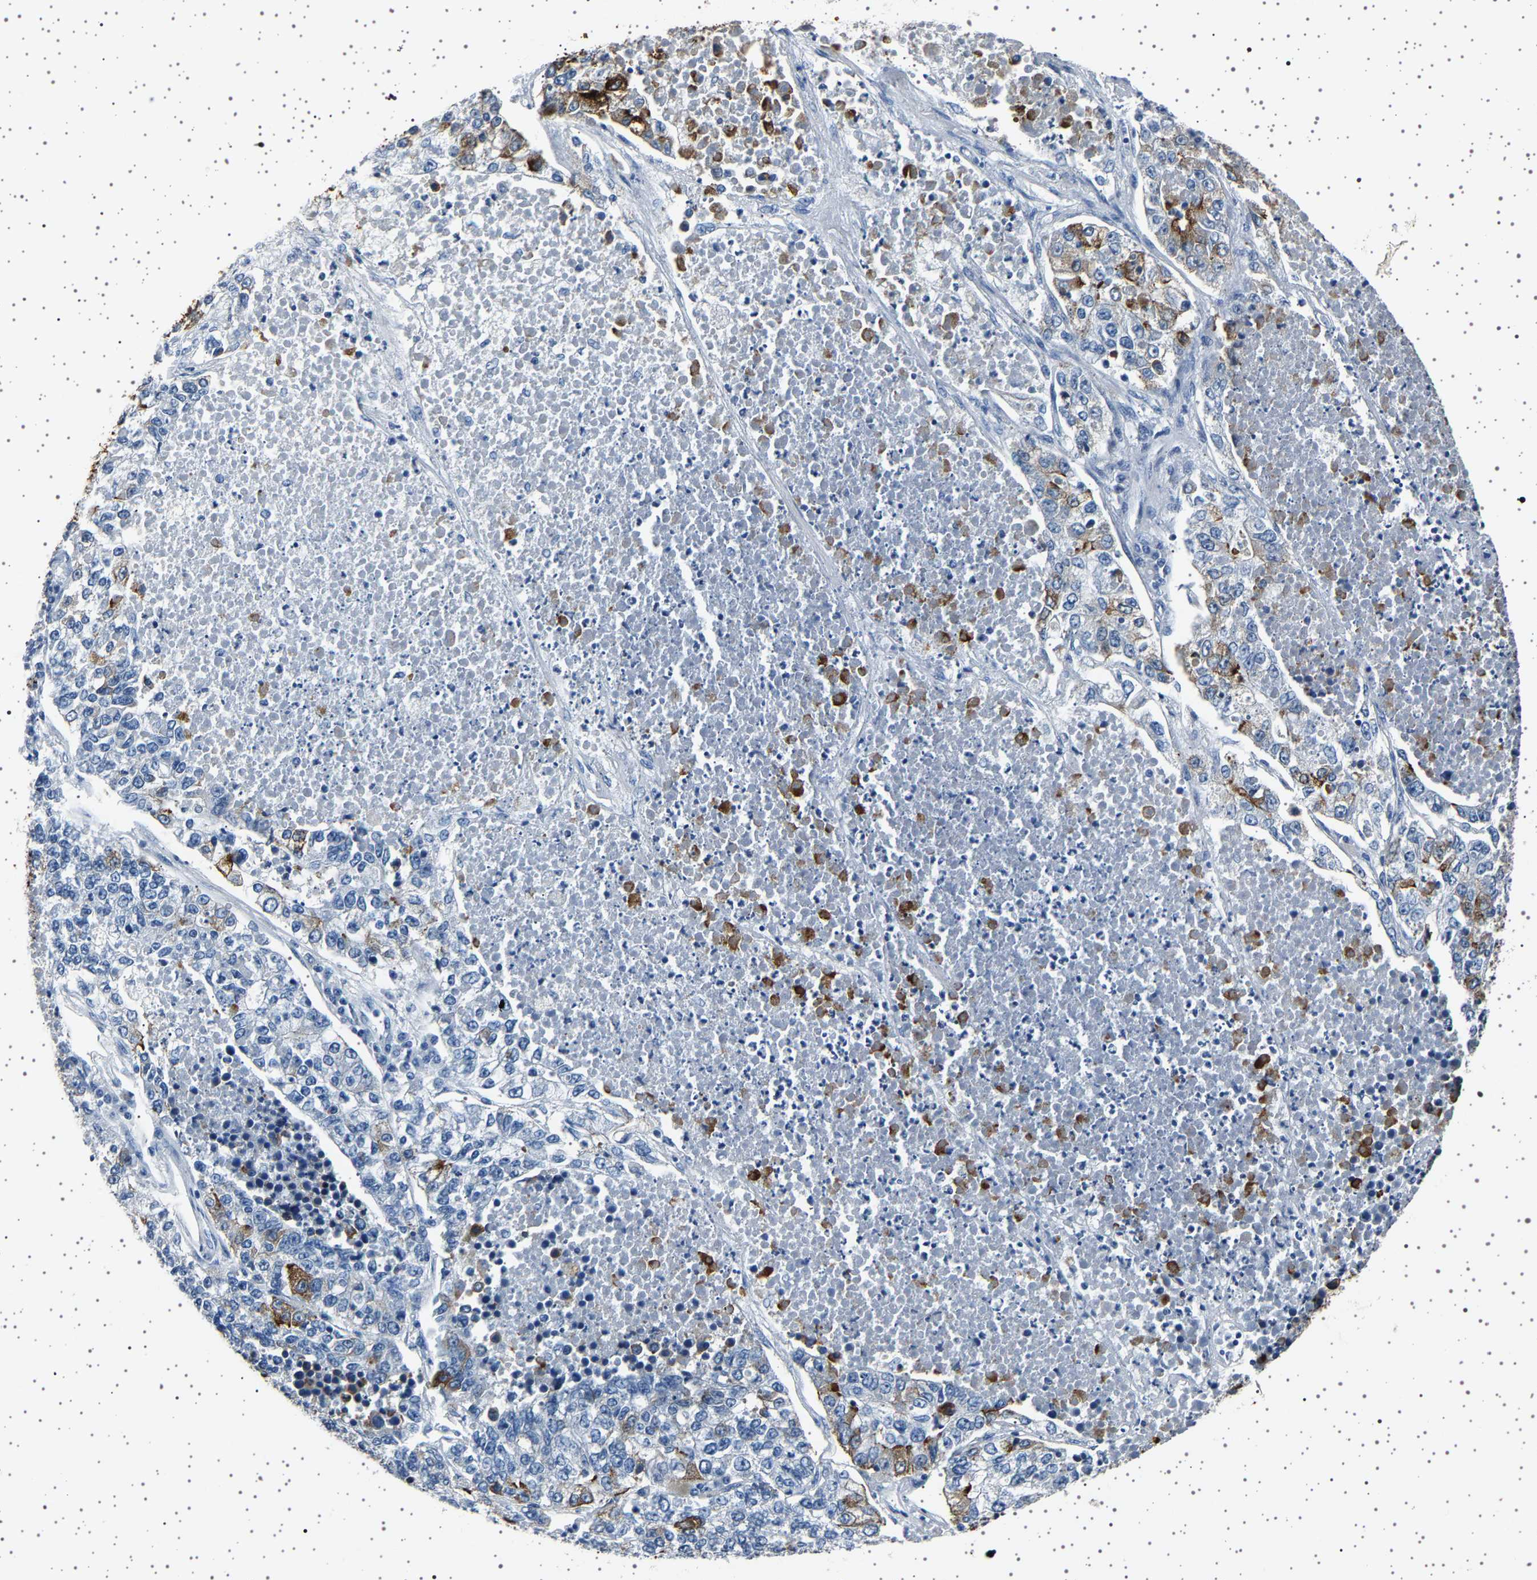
{"staining": {"intensity": "moderate", "quantity": "25%-75%", "location": "cytoplasmic/membranous"}, "tissue": "lung cancer", "cell_type": "Tumor cells", "image_type": "cancer", "snomed": [{"axis": "morphology", "description": "Adenocarcinoma, NOS"}, {"axis": "topography", "description": "Lung"}], "caption": "Moderate cytoplasmic/membranous protein expression is appreciated in about 25%-75% of tumor cells in lung cancer.", "gene": "TFF3", "patient": {"sex": "male", "age": 49}}